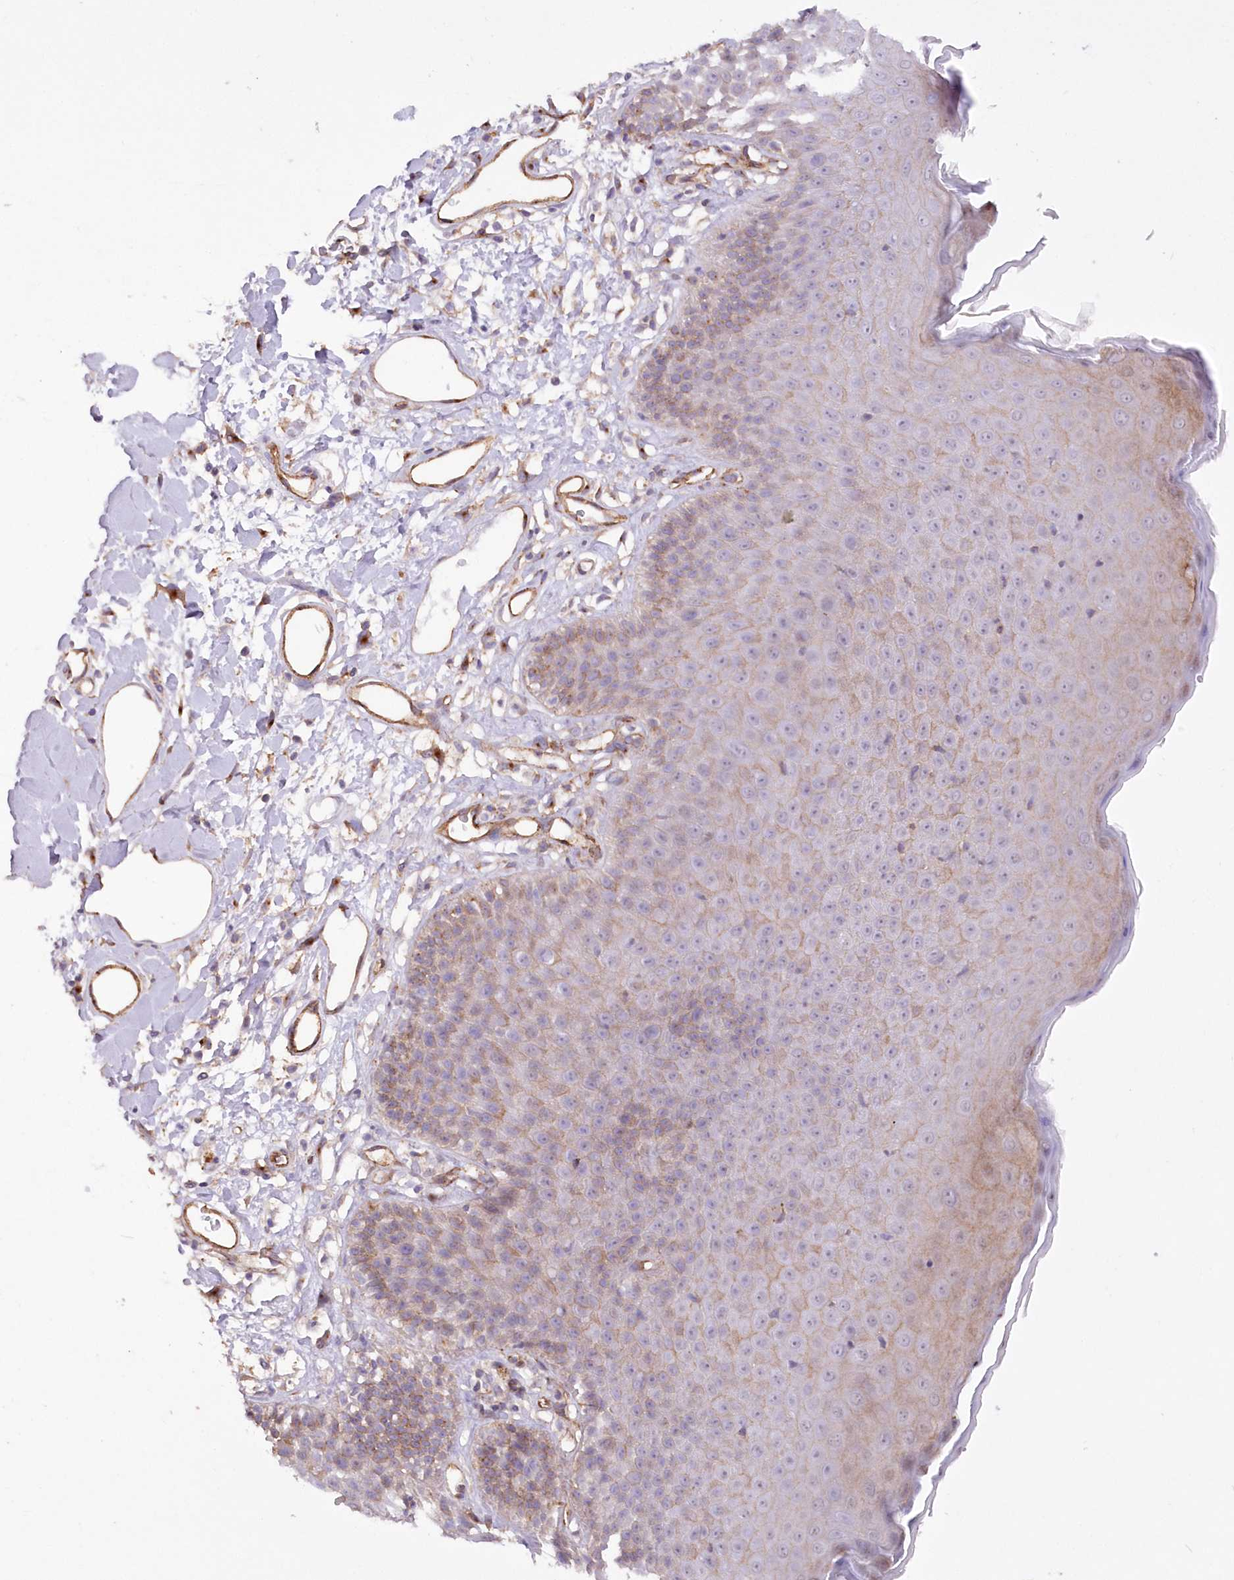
{"staining": {"intensity": "moderate", "quantity": "25%-75%", "location": "cytoplasmic/membranous"}, "tissue": "skin", "cell_type": "Epidermal cells", "image_type": "normal", "snomed": [{"axis": "morphology", "description": "Normal tissue, NOS"}, {"axis": "topography", "description": "Vulva"}], "caption": "Immunohistochemistry micrograph of normal human skin stained for a protein (brown), which displays medium levels of moderate cytoplasmic/membranous positivity in approximately 25%-75% of epidermal cells.", "gene": "RAB11FIP5", "patient": {"sex": "female", "age": 68}}